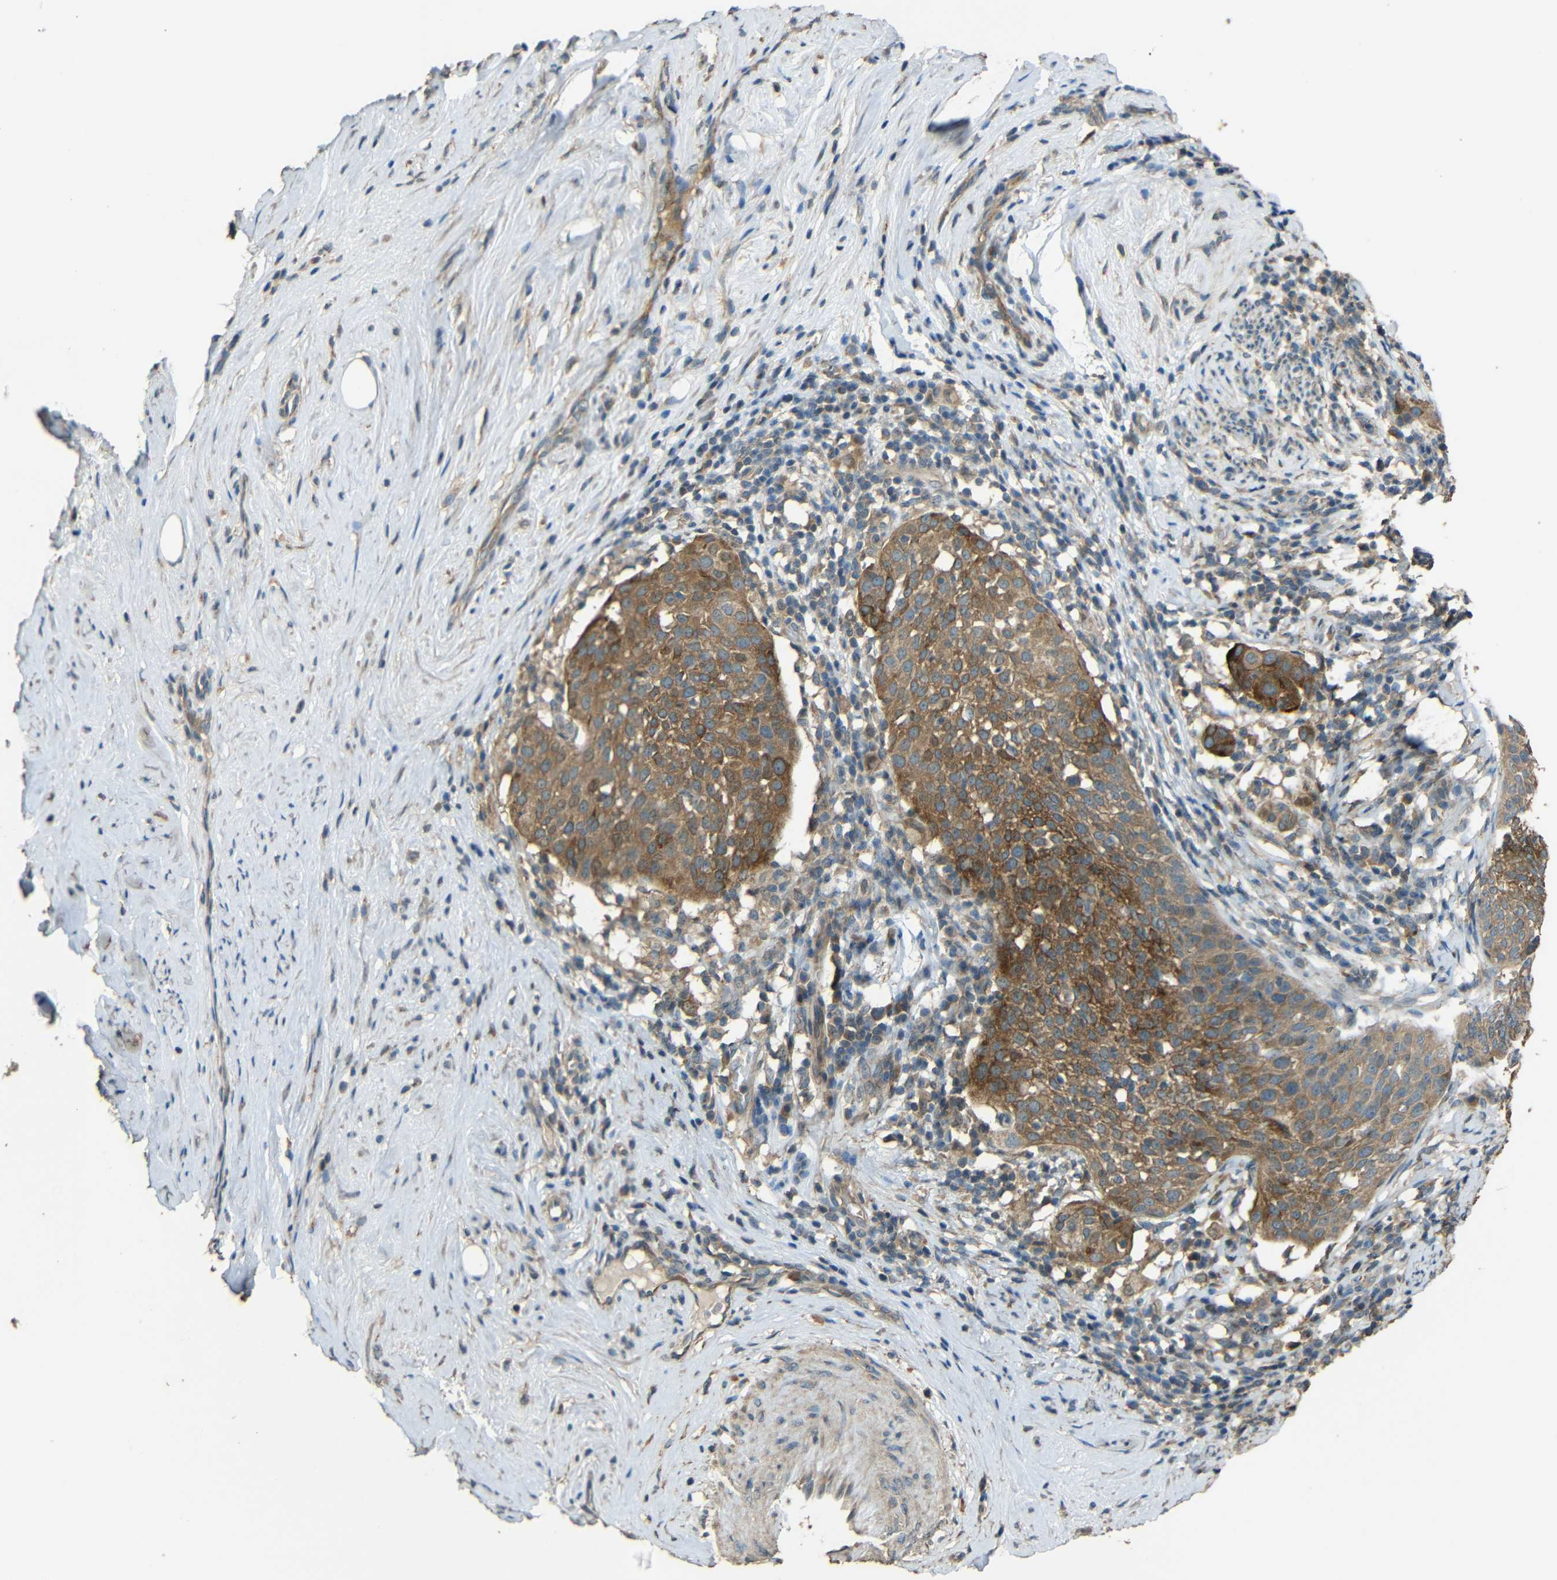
{"staining": {"intensity": "moderate", "quantity": ">75%", "location": "cytoplasmic/membranous"}, "tissue": "cervical cancer", "cell_type": "Tumor cells", "image_type": "cancer", "snomed": [{"axis": "morphology", "description": "Squamous cell carcinoma, NOS"}, {"axis": "topography", "description": "Cervix"}], "caption": "An image of squamous cell carcinoma (cervical) stained for a protein reveals moderate cytoplasmic/membranous brown staining in tumor cells. (DAB = brown stain, brightfield microscopy at high magnification).", "gene": "ACACA", "patient": {"sex": "female", "age": 51}}